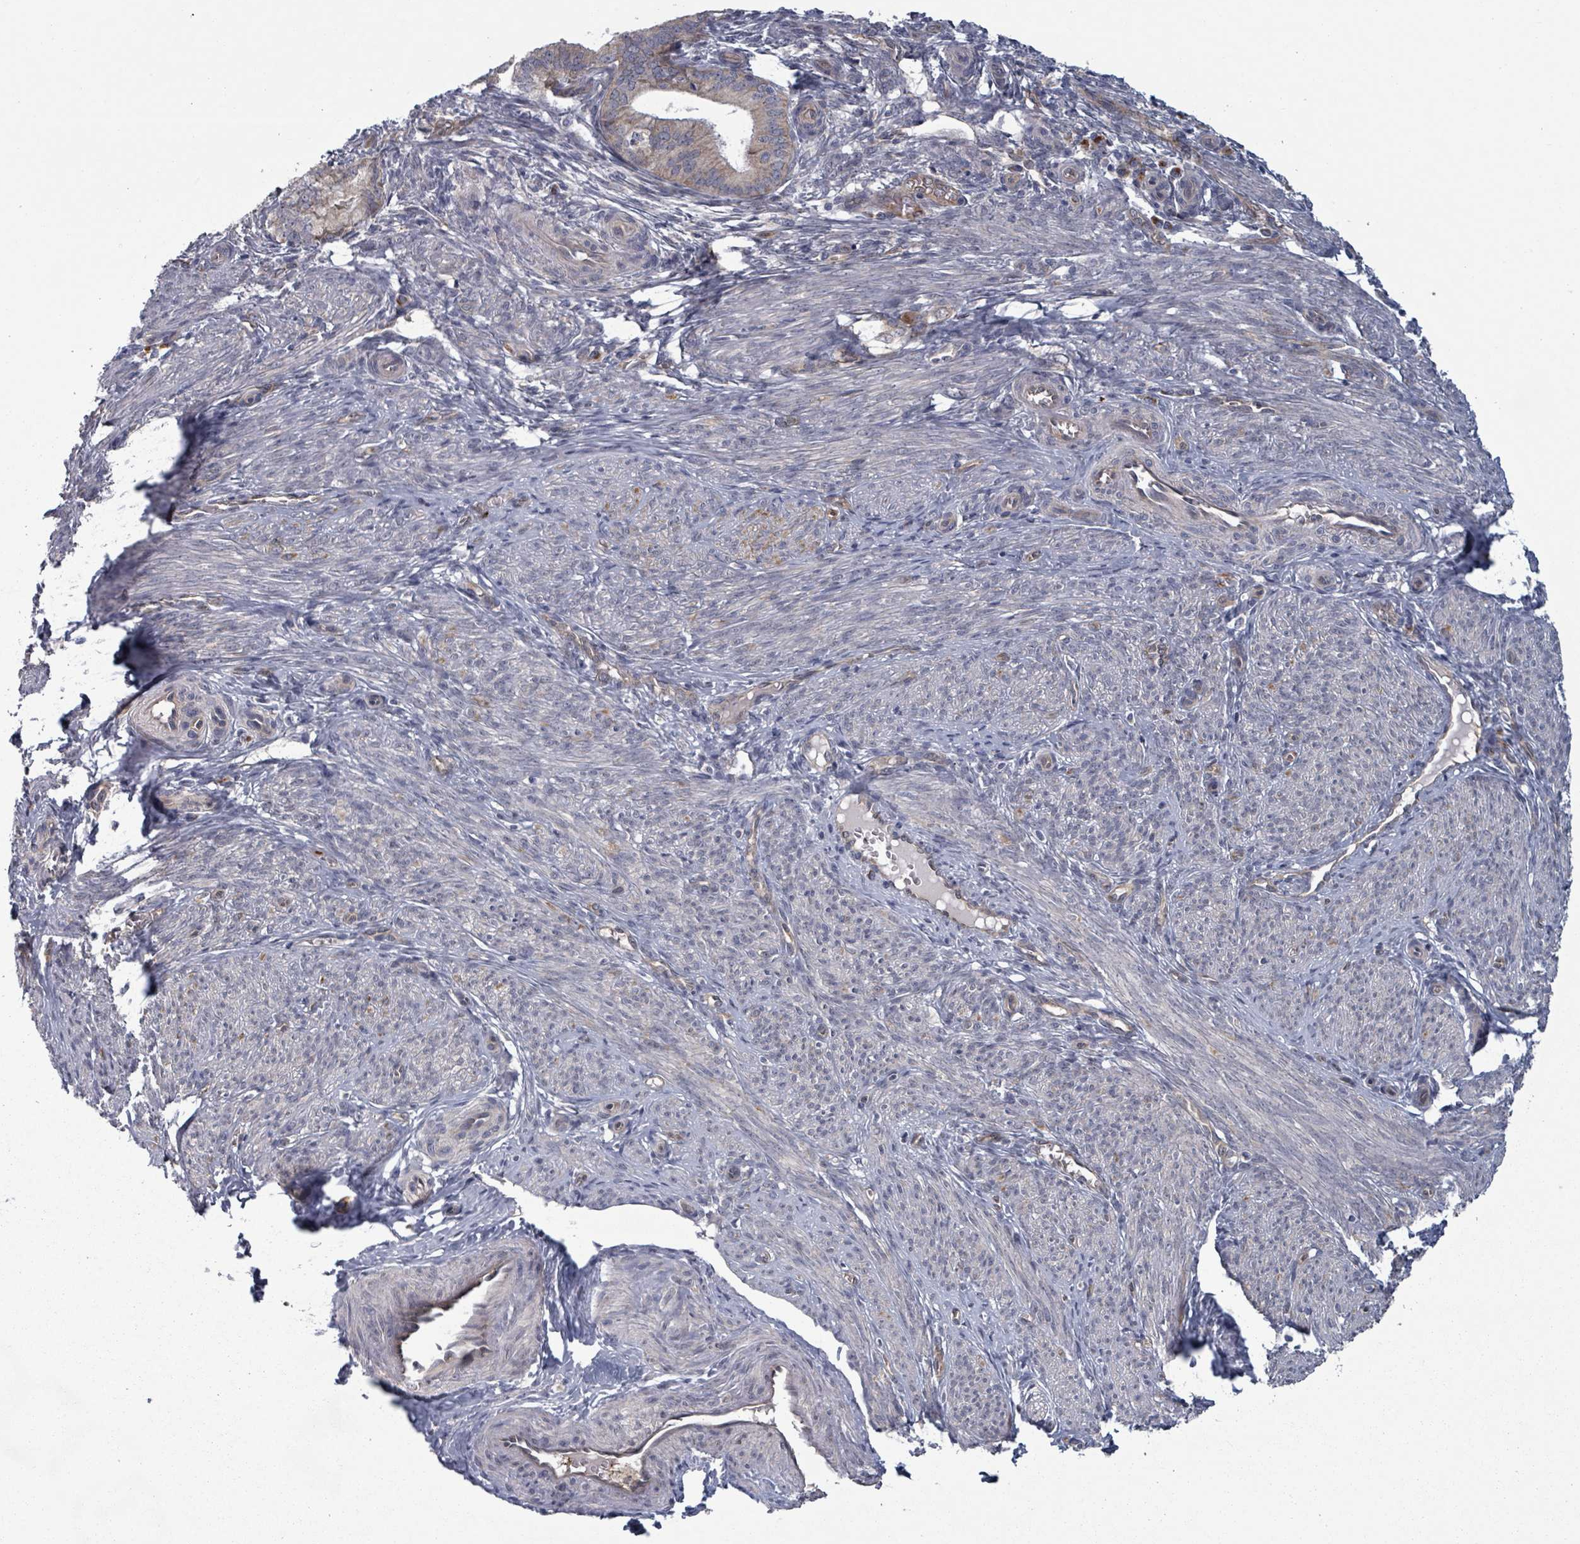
{"staining": {"intensity": "moderate", "quantity": ">75%", "location": "cytoplasmic/membranous"}, "tissue": "endometrial cancer", "cell_type": "Tumor cells", "image_type": "cancer", "snomed": [{"axis": "morphology", "description": "Adenocarcinoma, NOS"}, {"axis": "topography", "description": "Endometrium"}], "caption": "Approximately >75% of tumor cells in adenocarcinoma (endometrial) demonstrate moderate cytoplasmic/membranous protein expression as visualized by brown immunohistochemical staining.", "gene": "FKBP1A", "patient": {"sex": "female", "age": 50}}